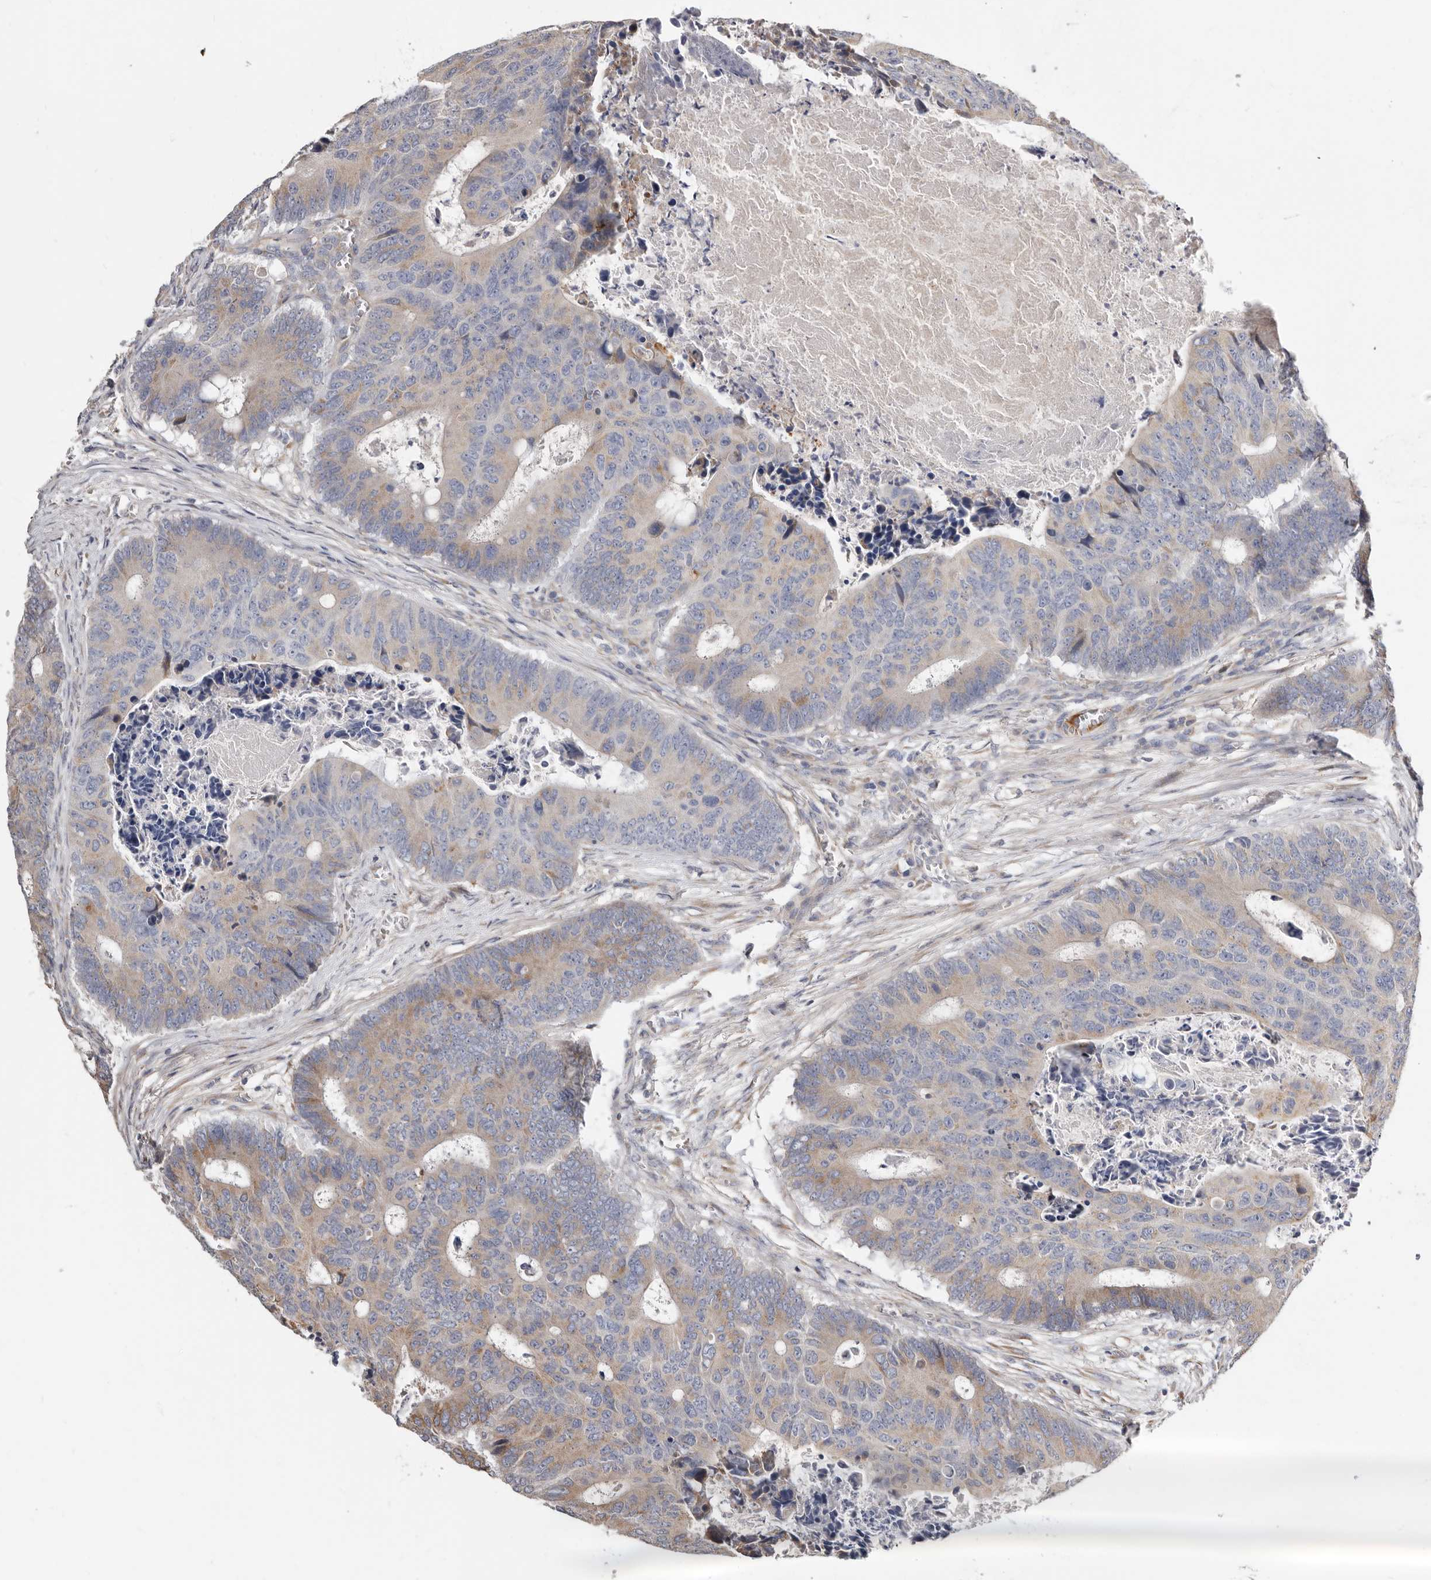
{"staining": {"intensity": "weak", "quantity": "25%-75%", "location": "cytoplasmic/membranous"}, "tissue": "colorectal cancer", "cell_type": "Tumor cells", "image_type": "cancer", "snomed": [{"axis": "morphology", "description": "Adenocarcinoma, NOS"}, {"axis": "topography", "description": "Colon"}], "caption": "Immunohistochemical staining of human adenocarcinoma (colorectal) shows weak cytoplasmic/membranous protein positivity in approximately 25%-75% of tumor cells.", "gene": "ASIC5", "patient": {"sex": "male", "age": 87}}